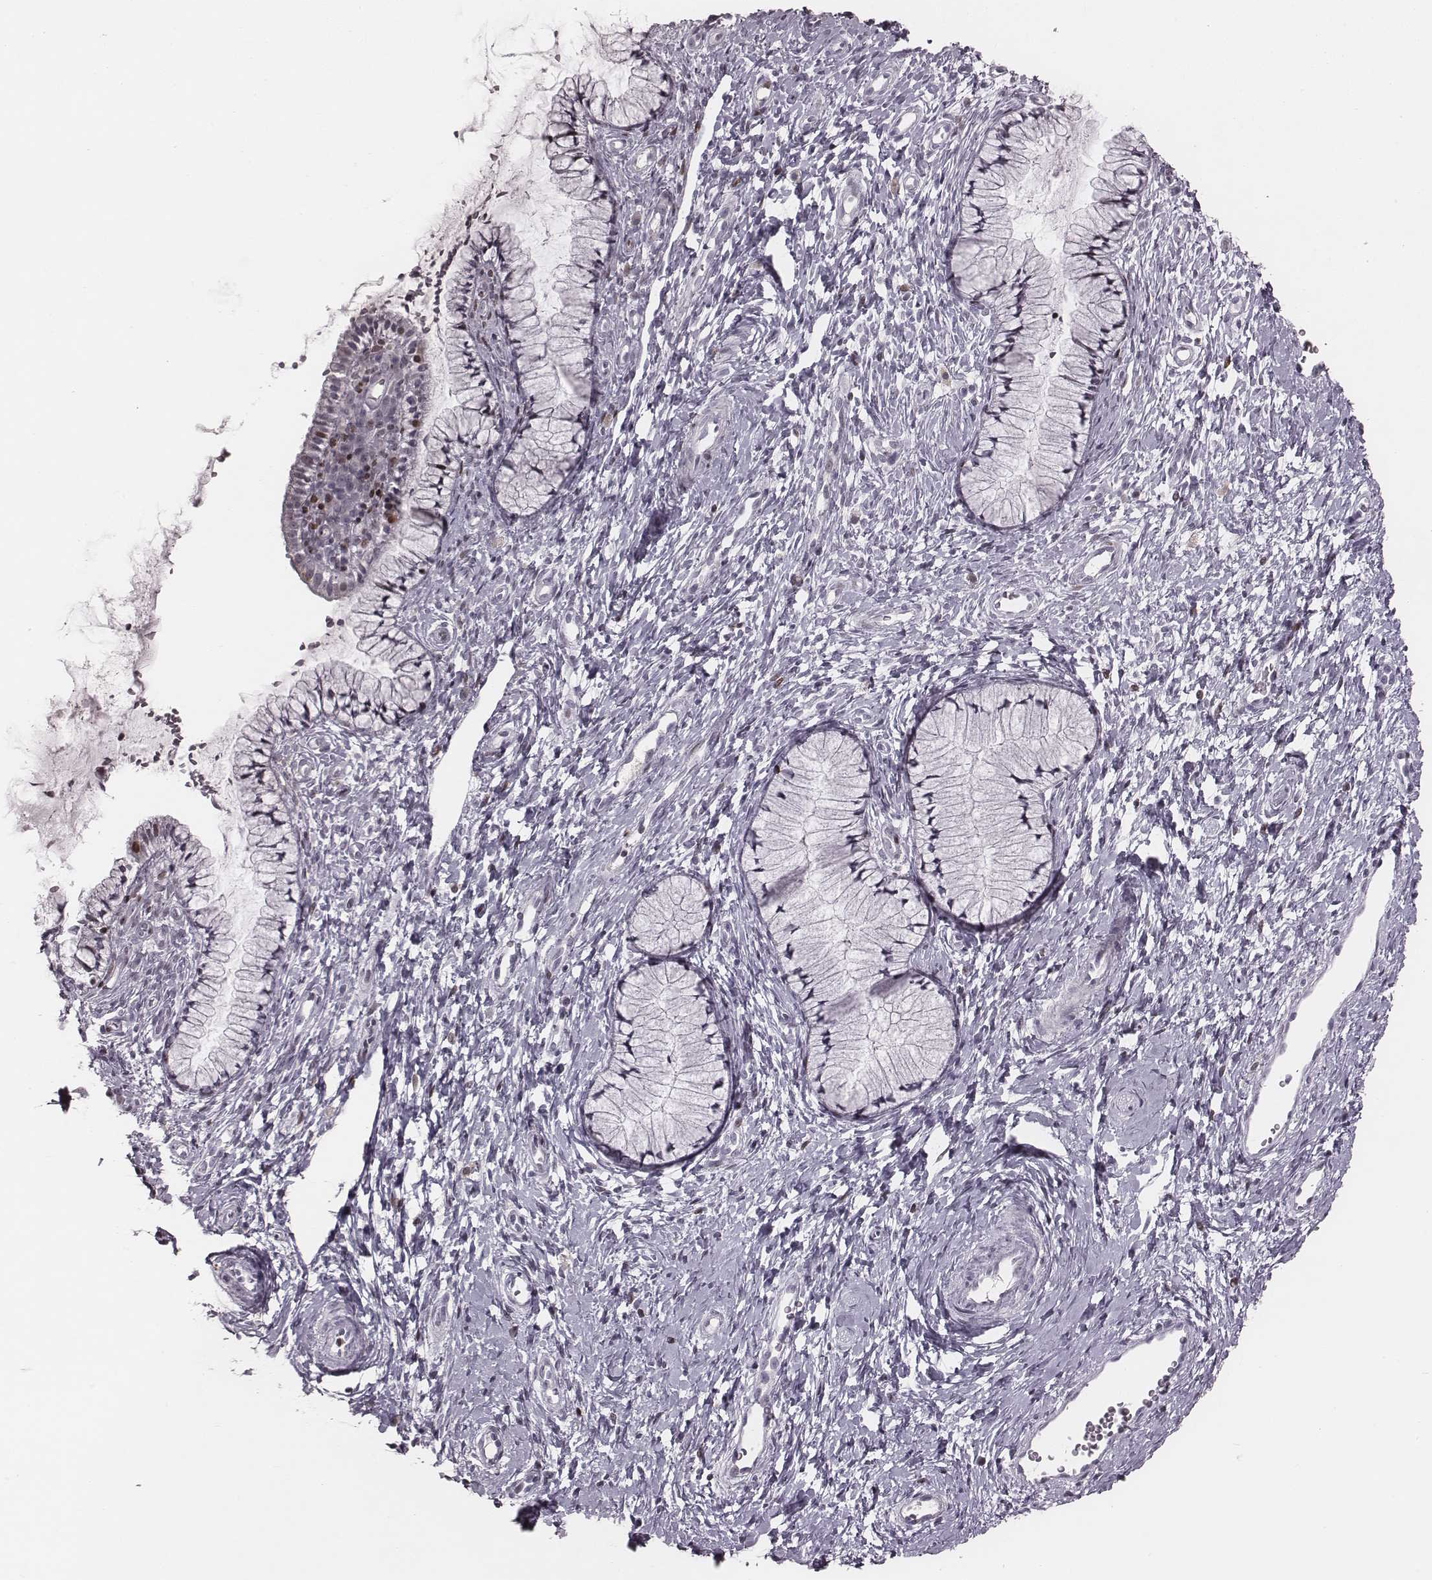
{"staining": {"intensity": "negative", "quantity": "none", "location": "none"}, "tissue": "cervix", "cell_type": "Glandular cells", "image_type": "normal", "snomed": [{"axis": "morphology", "description": "Normal tissue, NOS"}, {"axis": "topography", "description": "Cervix"}], "caption": "Image shows no protein expression in glandular cells of normal cervix. The staining is performed using DAB (3,3'-diaminobenzidine) brown chromogen with nuclei counter-stained in using hematoxylin.", "gene": "NDC1", "patient": {"sex": "female", "age": 36}}